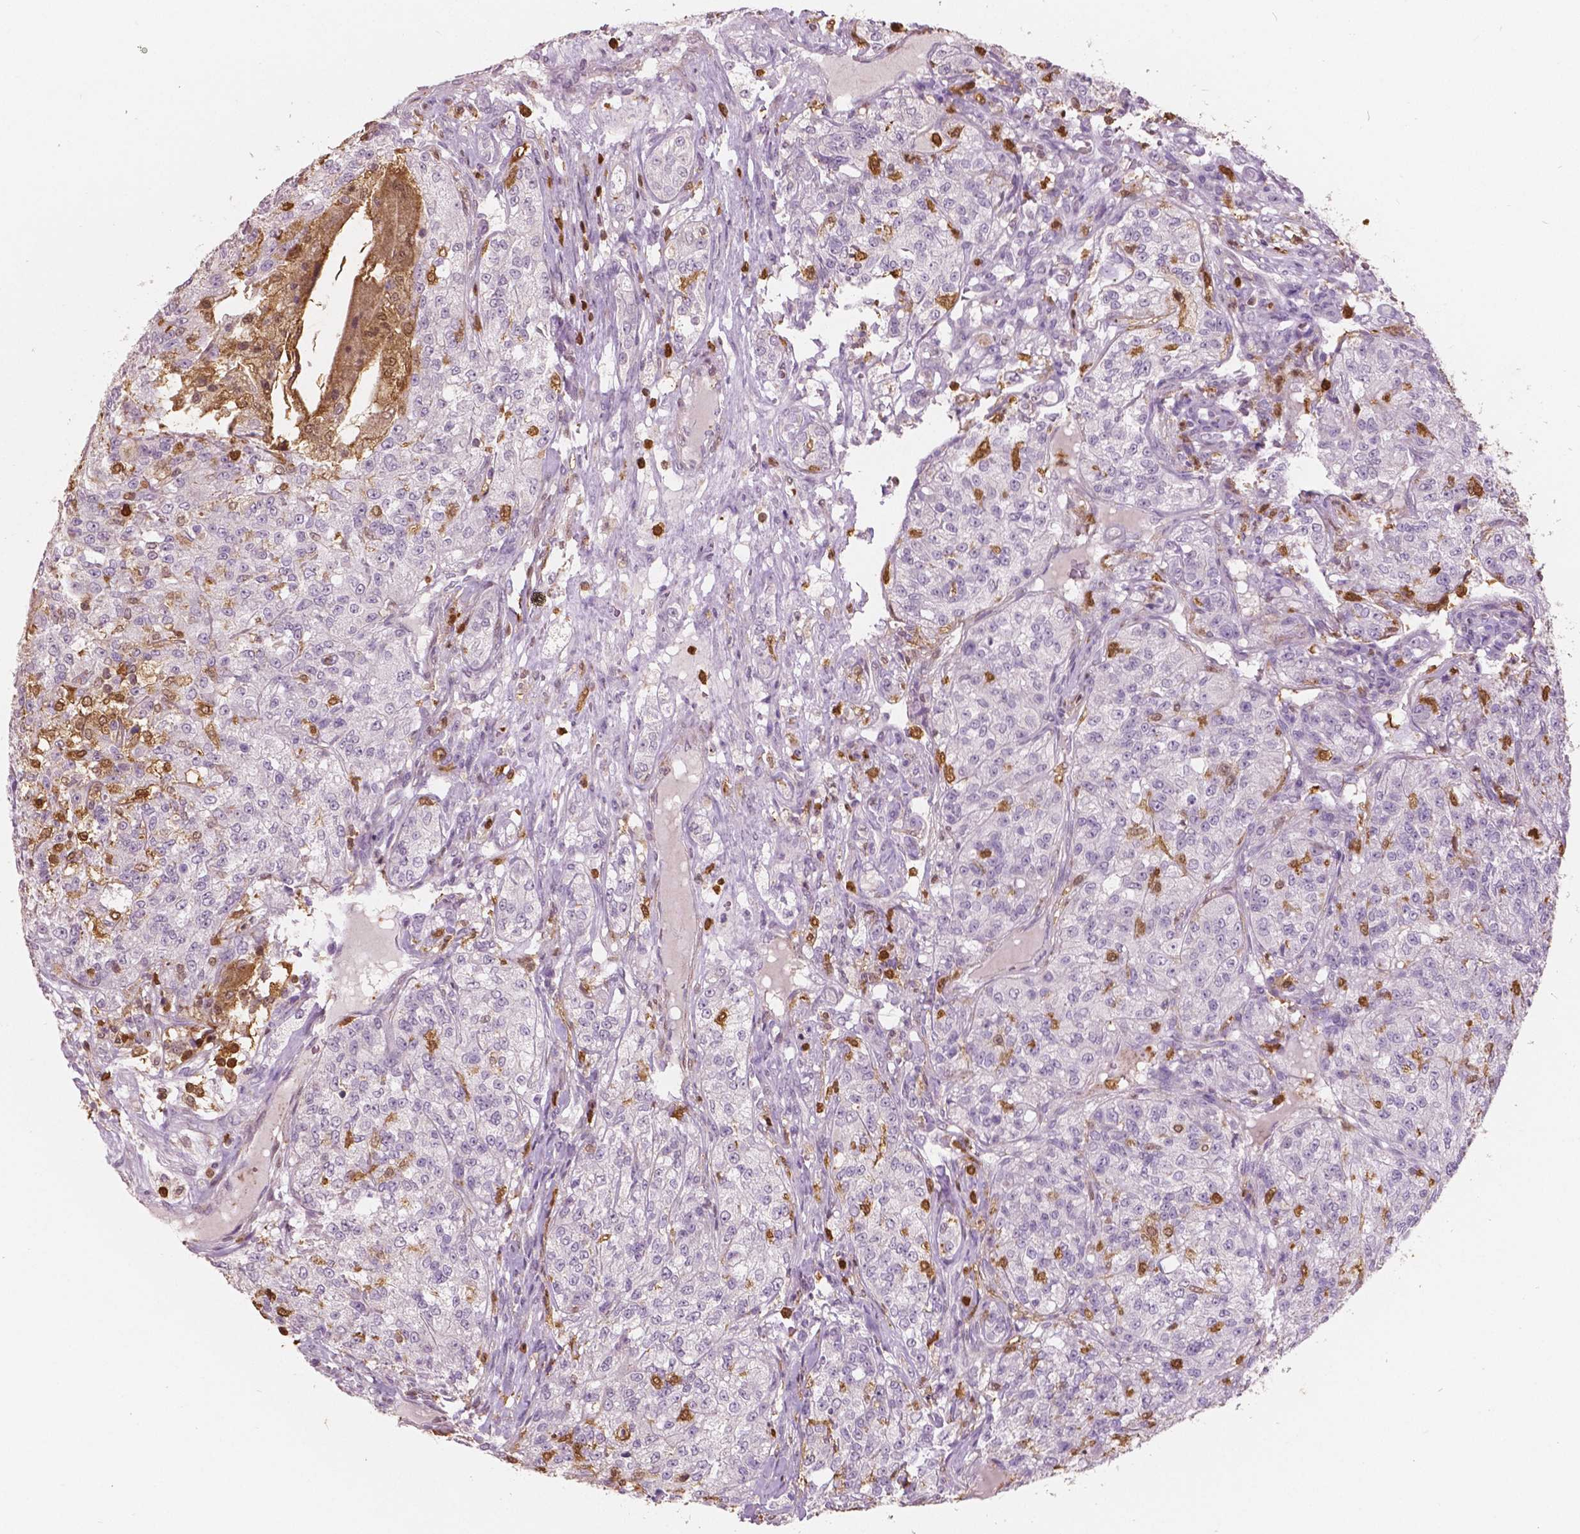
{"staining": {"intensity": "negative", "quantity": "none", "location": "none"}, "tissue": "renal cancer", "cell_type": "Tumor cells", "image_type": "cancer", "snomed": [{"axis": "morphology", "description": "Adenocarcinoma, NOS"}, {"axis": "topography", "description": "Kidney"}], "caption": "Tumor cells are negative for protein expression in human renal cancer (adenocarcinoma).", "gene": "S100A4", "patient": {"sex": "female", "age": 63}}